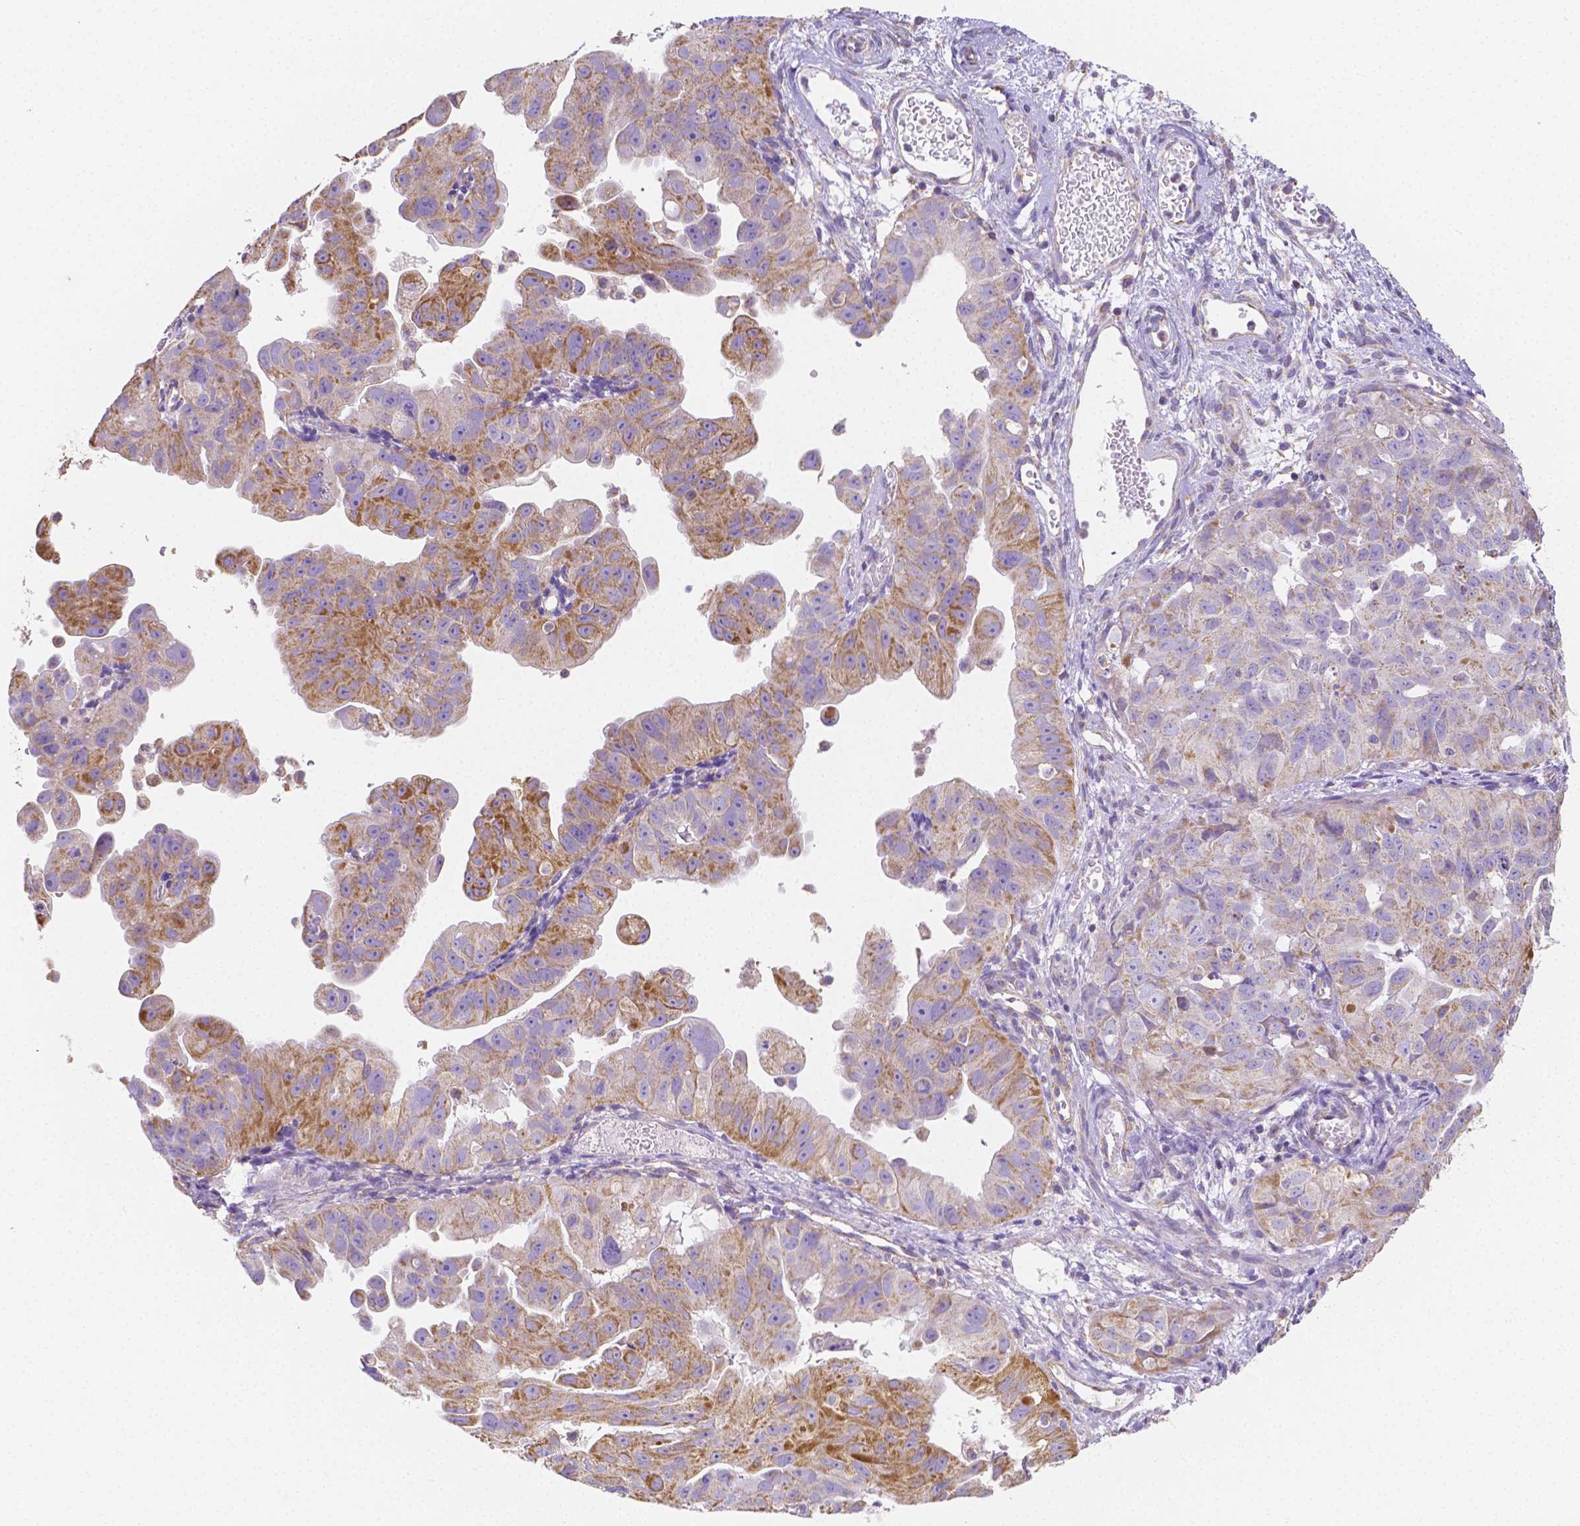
{"staining": {"intensity": "moderate", "quantity": "25%-75%", "location": "cytoplasmic/membranous"}, "tissue": "ovarian cancer", "cell_type": "Tumor cells", "image_type": "cancer", "snomed": [{"axis": "morphology", "description": "Carcinoma, endometroid"}, {"axis": "topography", "description": "Ovary"}], "caption": "Approximately 25%-75% of tumor cells in human ovarian endometroid carcinoma demonstrate moderate cytoplasmic/membranous protein positivity as visualized by brown immunohistochemical staining.", "gene": "SGTB", "patient": {"sex": "female", "age": 85}}